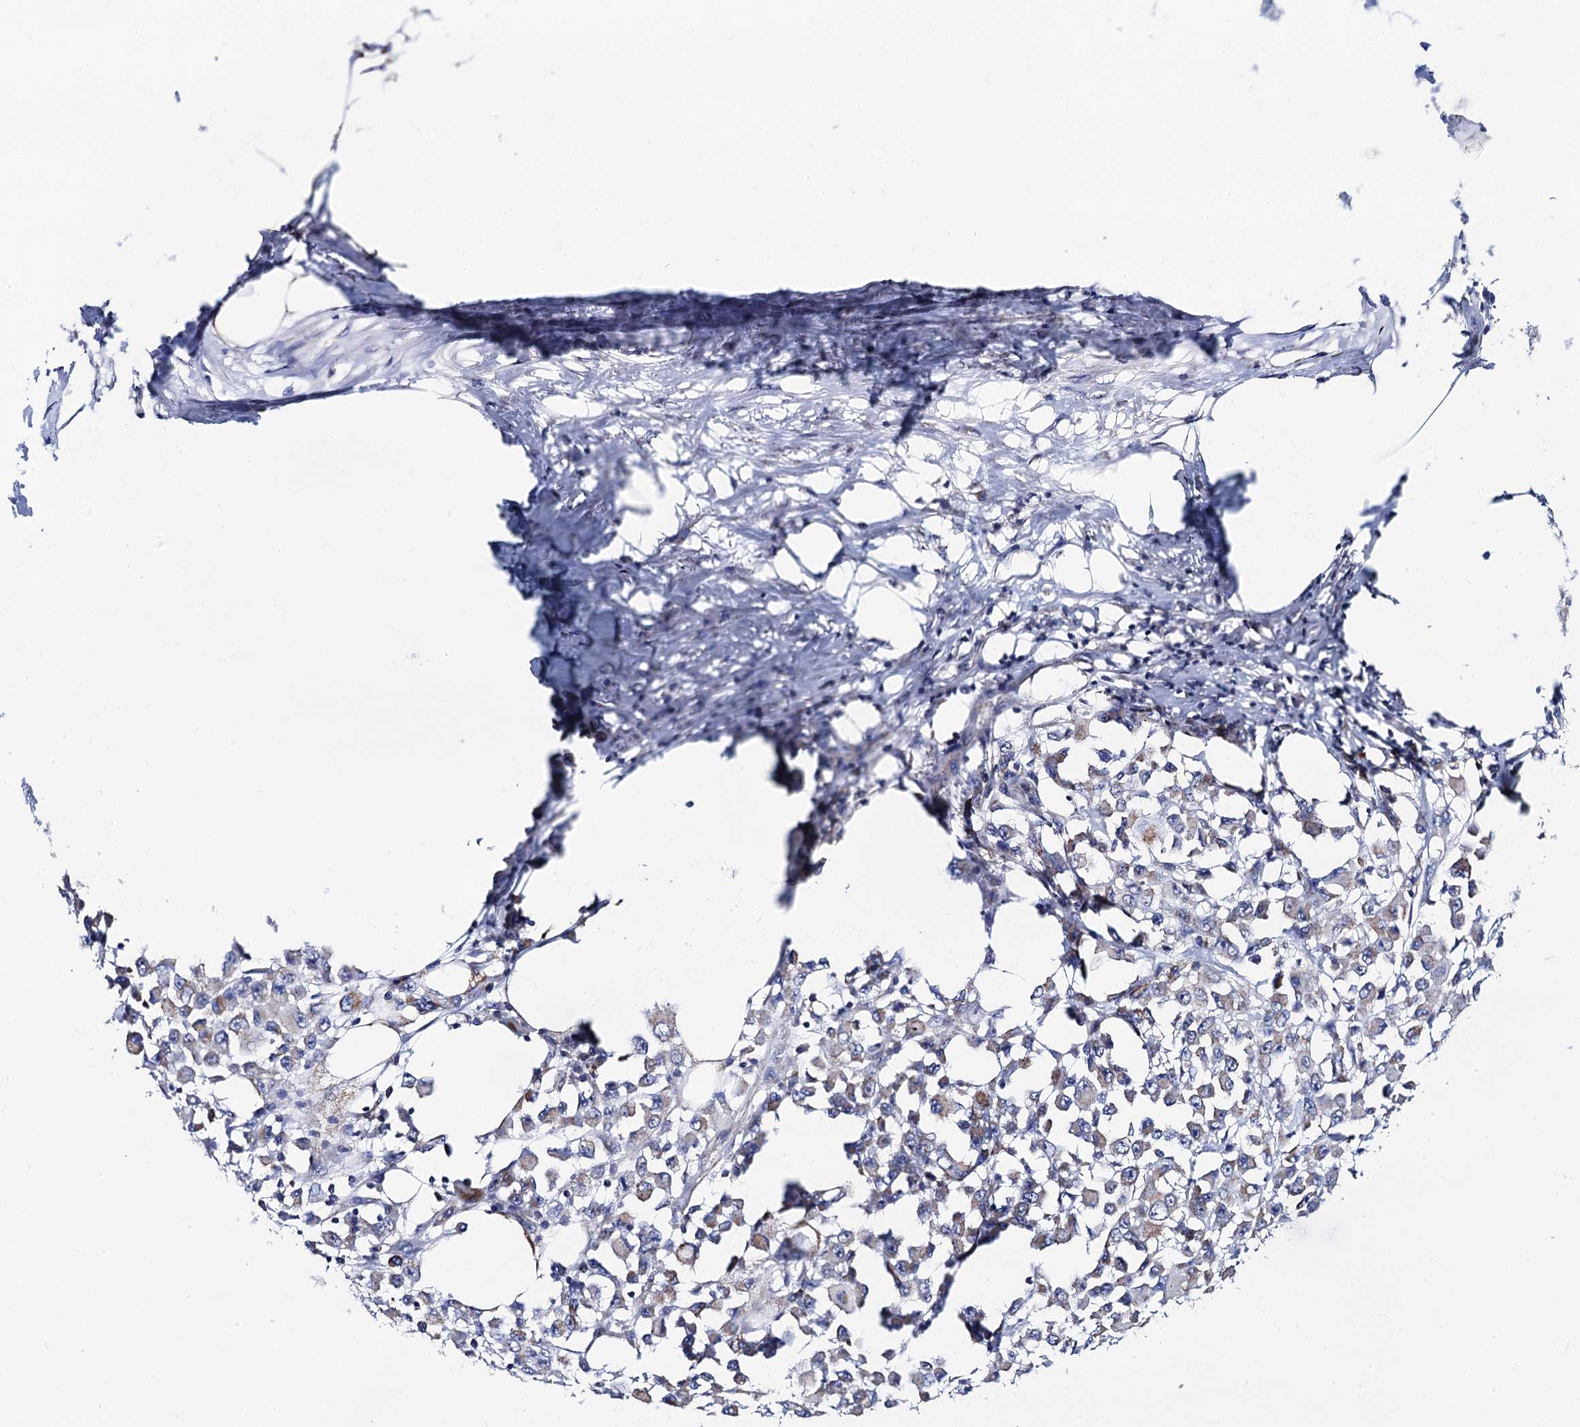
{"staining": {"intensity": "weak", "quantity": "<25%", "location": "cytoplasmic/membranous"}, "tissue": "colorectal cancer", "cell_type": "Tumor cells", "image_type": "cancer", "snomed": [{"axis": "morphology", "description": "Adenocarcinoma, NOS"}, {"axis": "topography", "description": "Colon"}], "caption": "Histopathology image shows no protein expression in tumor cells of colorectal adenocarcinoma tissue.", "gene": "ACADSB", "patient": {"sex": "male", "age": 51}}